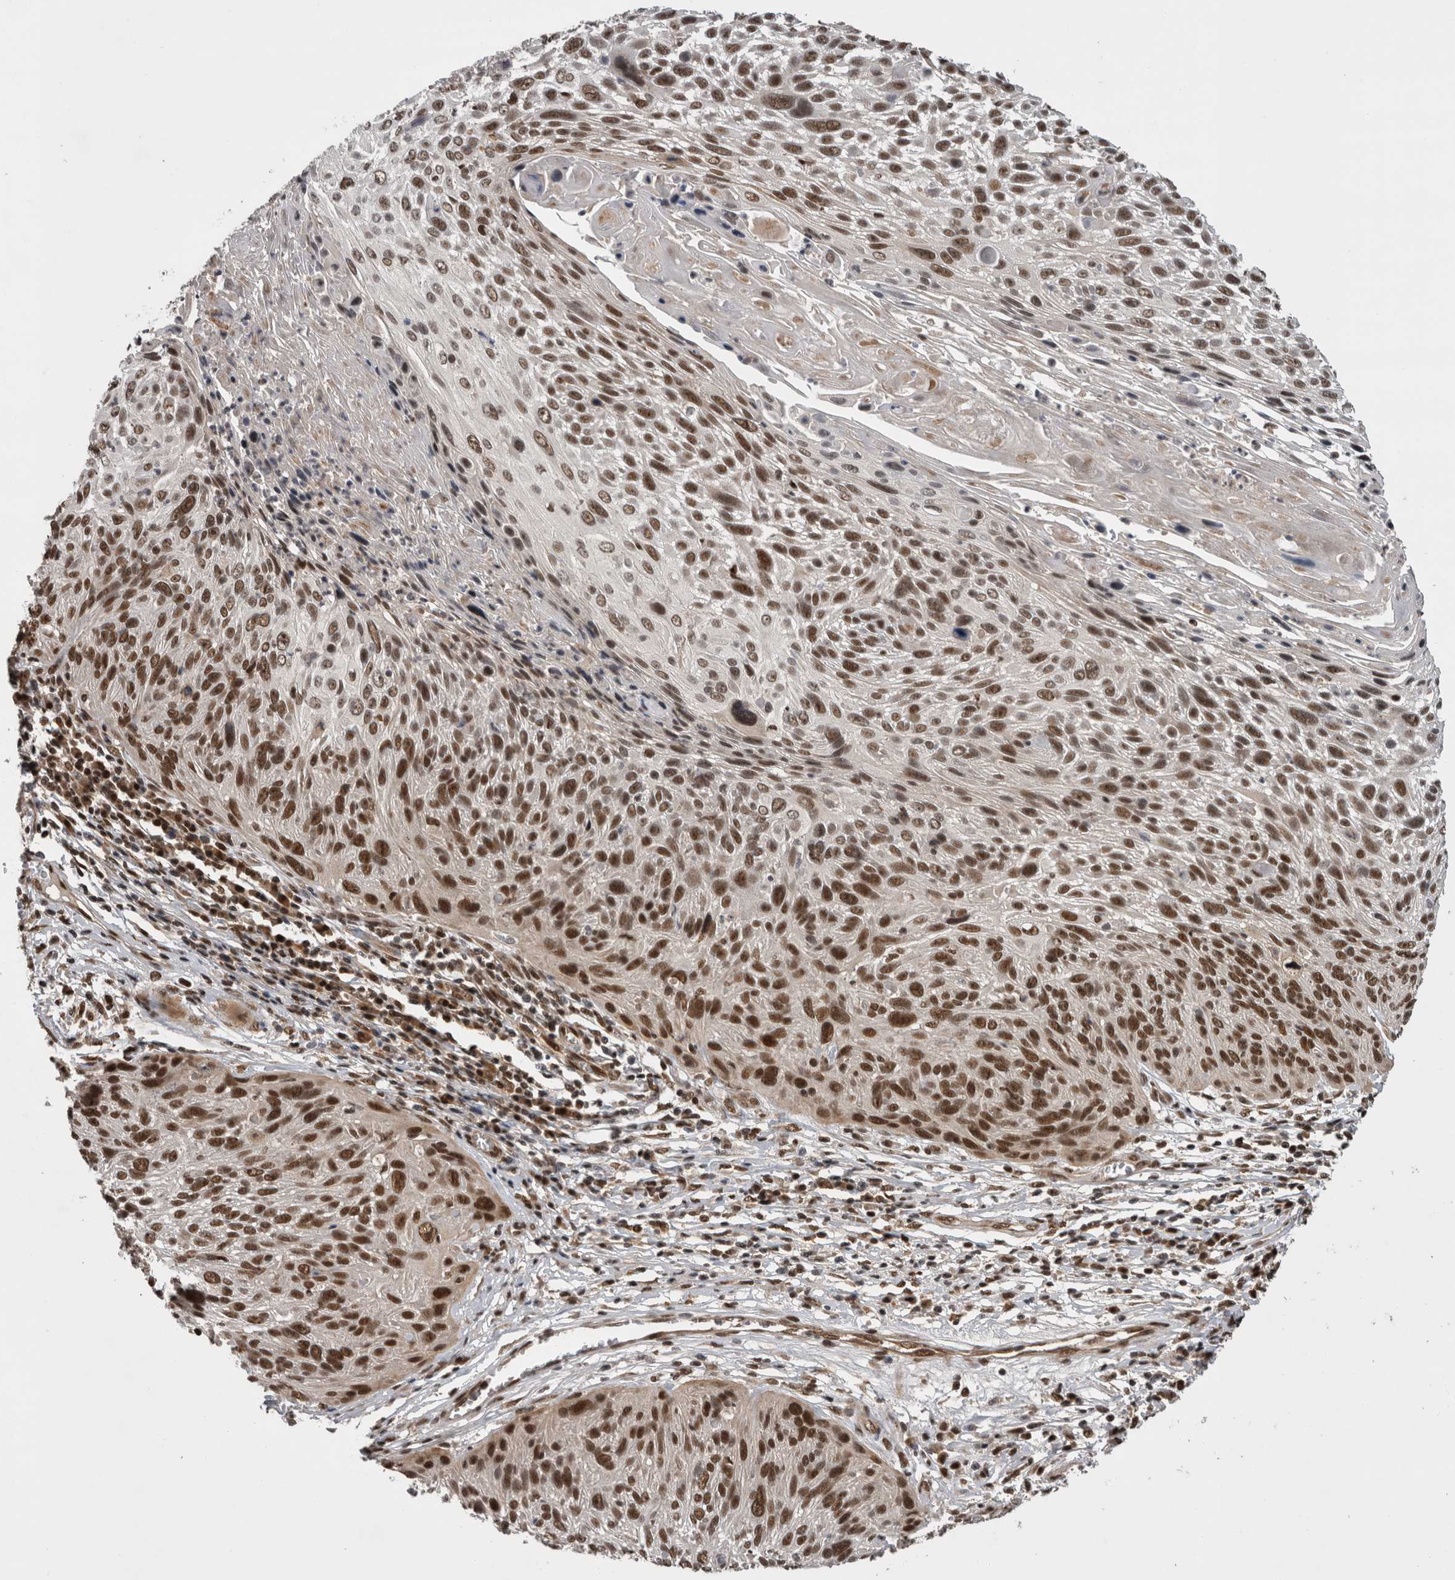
{"staining": {"intensity": "strong", "quantity": ">75%", "location": "nuclear"}, "tissue": "cervical cancer", "cell_type": "Tumor cells", "image_type": "cancer", "snomed": [{"axis": "morphology", "description": "Squamous cell carcinoma, NOS"}, {"axis": "topography", "description": "Cervix"}], "caption": "Protein positivity by IHC demonstrates strong nuclear staining in approximately >75% of tumor cells in cervical cancer. (brown staining indicates protein expression, while blue staining denotes nuclei).", "gene": "CPSF2", "patient": {"sex": "female", "age": 51}}